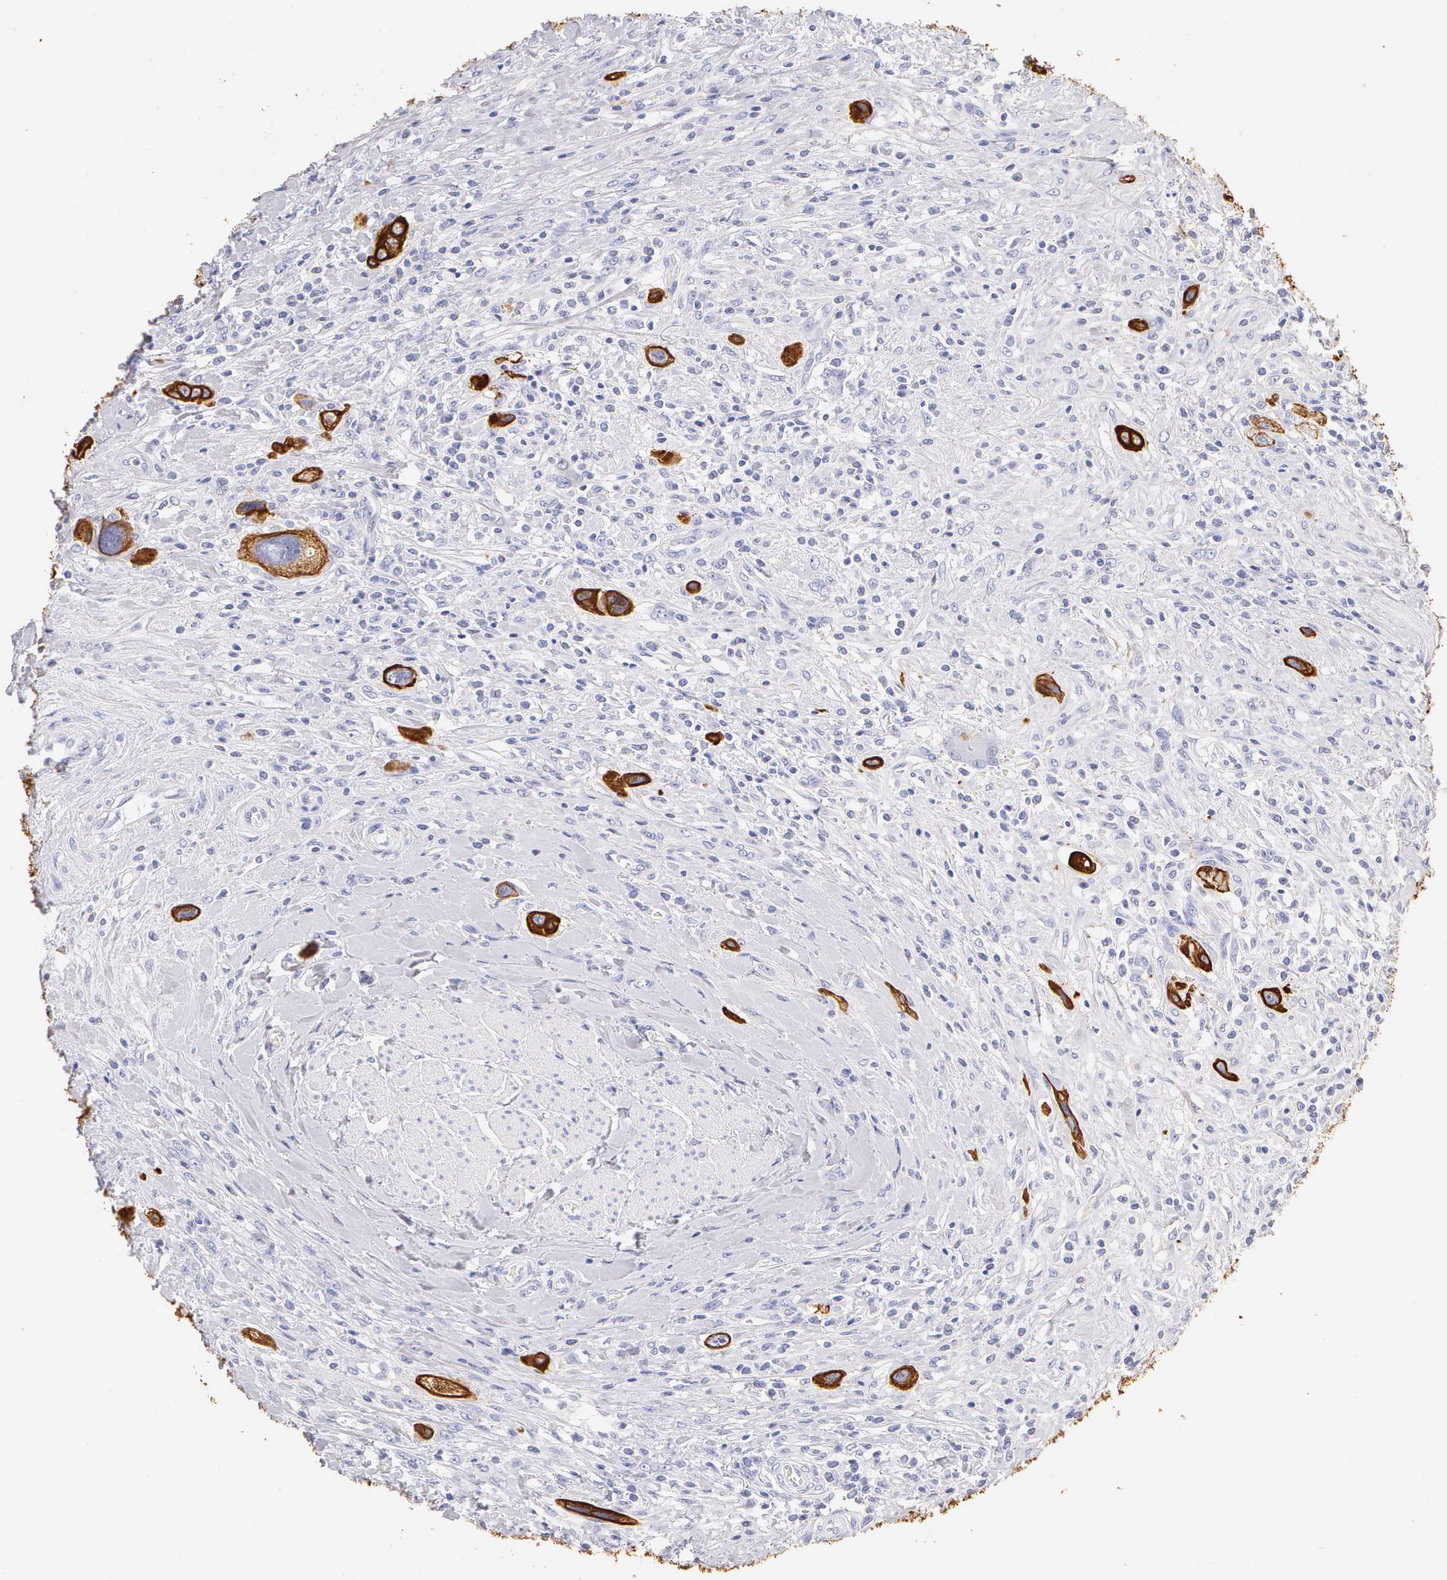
{"staining": {"intensity": "strong", "quantity": ">75%", "location": "cytoplasmic/membranous"}, "tissue": "urothelial cancer", "cell_type": "Tumor cells", "image_type": "cancer", "snomed": [{"axis": "morphology", "description": "Urothelial carcinoma, High grade"}, {"axis": "topography", "description": "Urinary bladder"}], "caption": "High-grade urothelial carcinoma stained with immunohistochemistry reveals strong cytoplasmic/membranous expression in approximately >75% of tumor cells. The staining is performed using DAB (3,3'-diaminobenzidine) brown chromogen to label protein expression. The nuclei are counter-stained blue using hematoxylin.", "gene": "KRT17", "patient": {"sex": "male", "age": 50}}